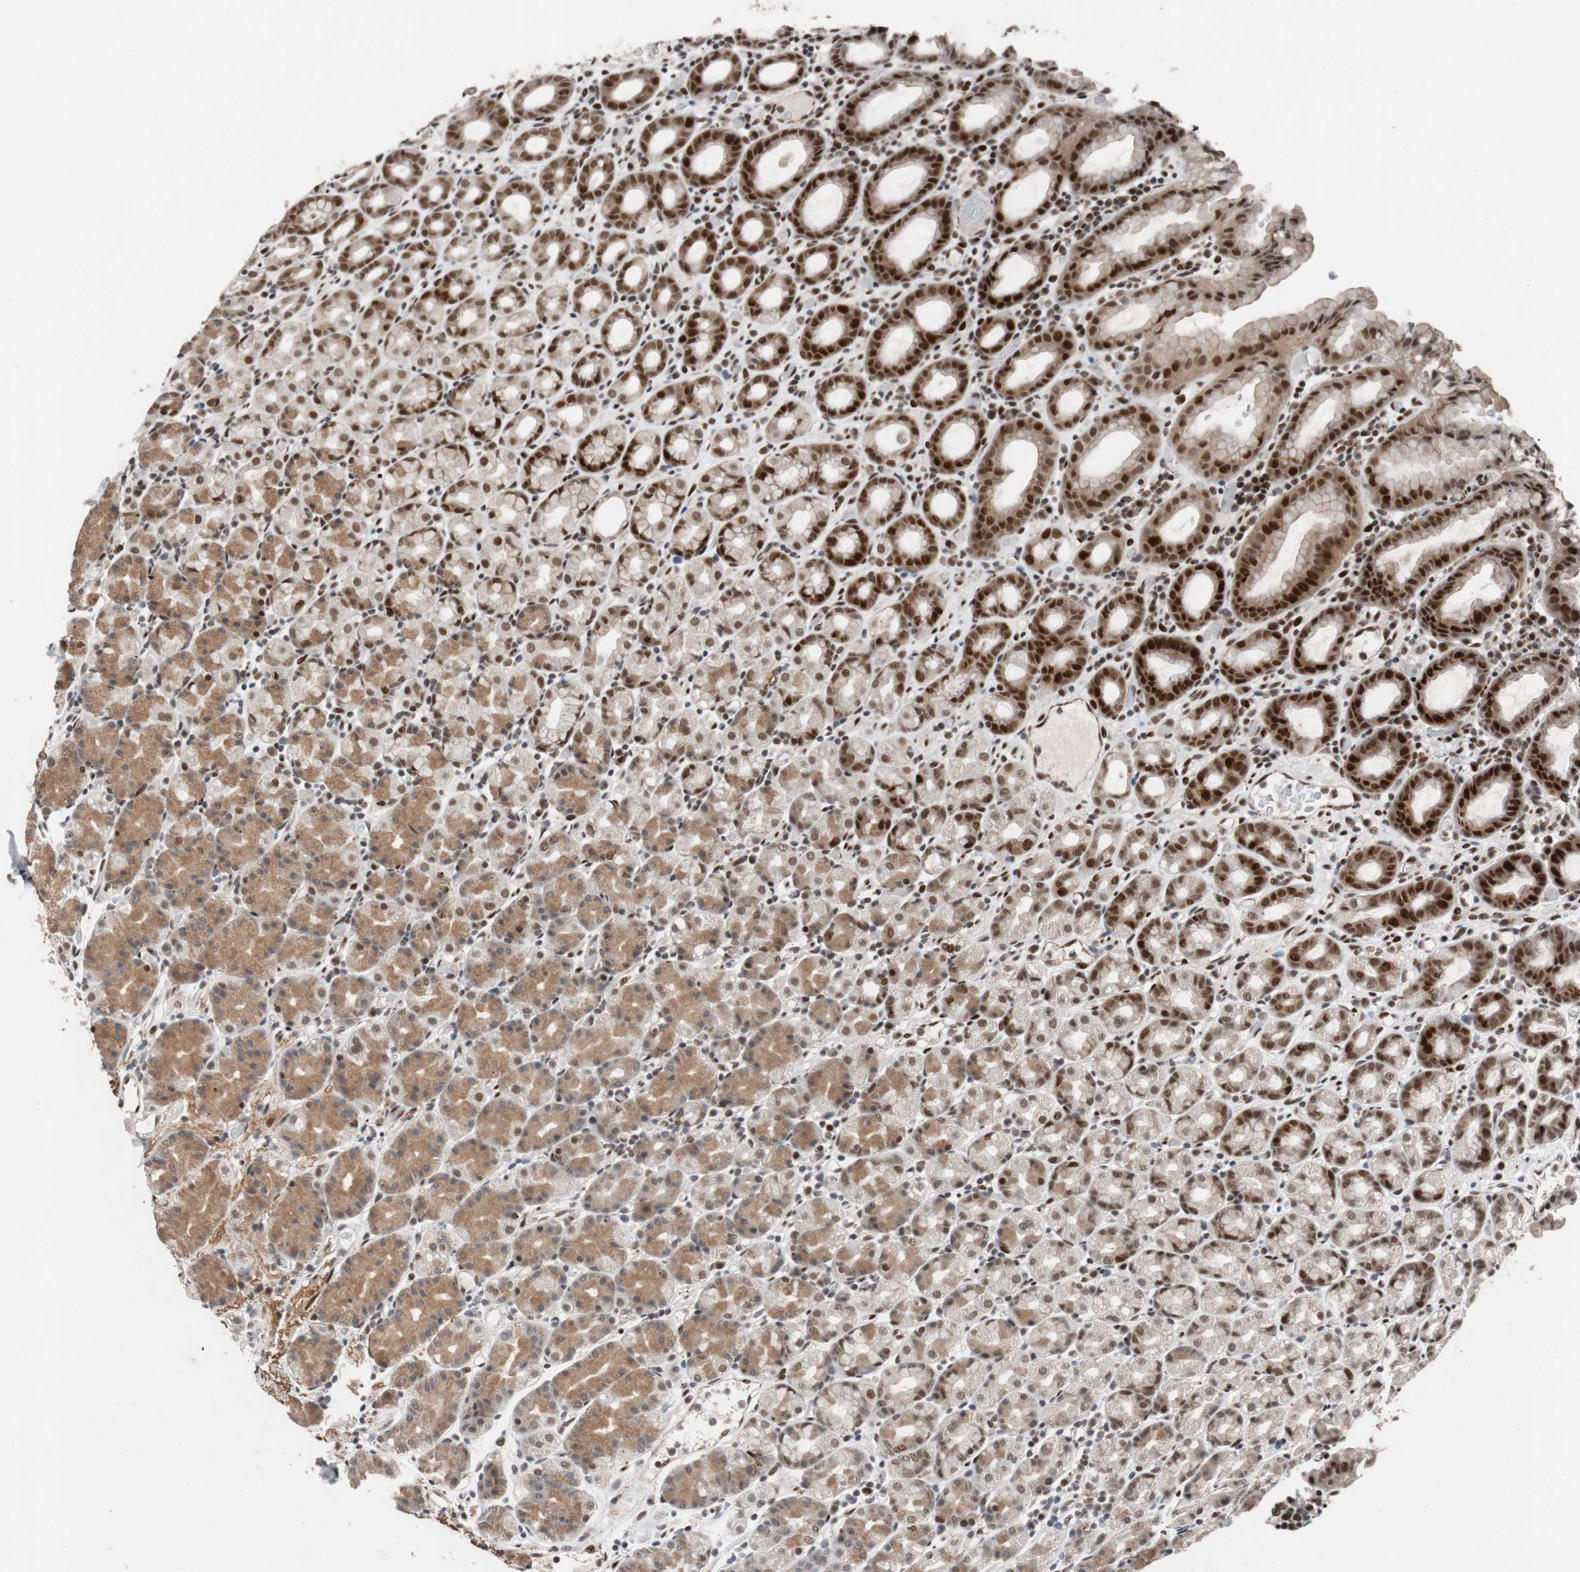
{"staining": {"intensity": "strong", "quantity": "25%-75%", "location": "cytoplasmic/membranous,nuclear"}, "tissue": "stomach", "cell_type": "Glandular cells", "image_type": "normal", "snomed": [{"axis": "morphology", "description": "Normal tissue, NOS"}, {"axis": "topography", "description": "Stomach, upper"}], "caption": "Glandular cells show strong cytoplasmic/membranous,nuclear positivity in about 25%-75% of cells in unremarkable stomach. (Brightfield microscopy of DAB IHC at high magnification).", "gene": "NBL1", "patient": {"sex": "male", "age": 68}}